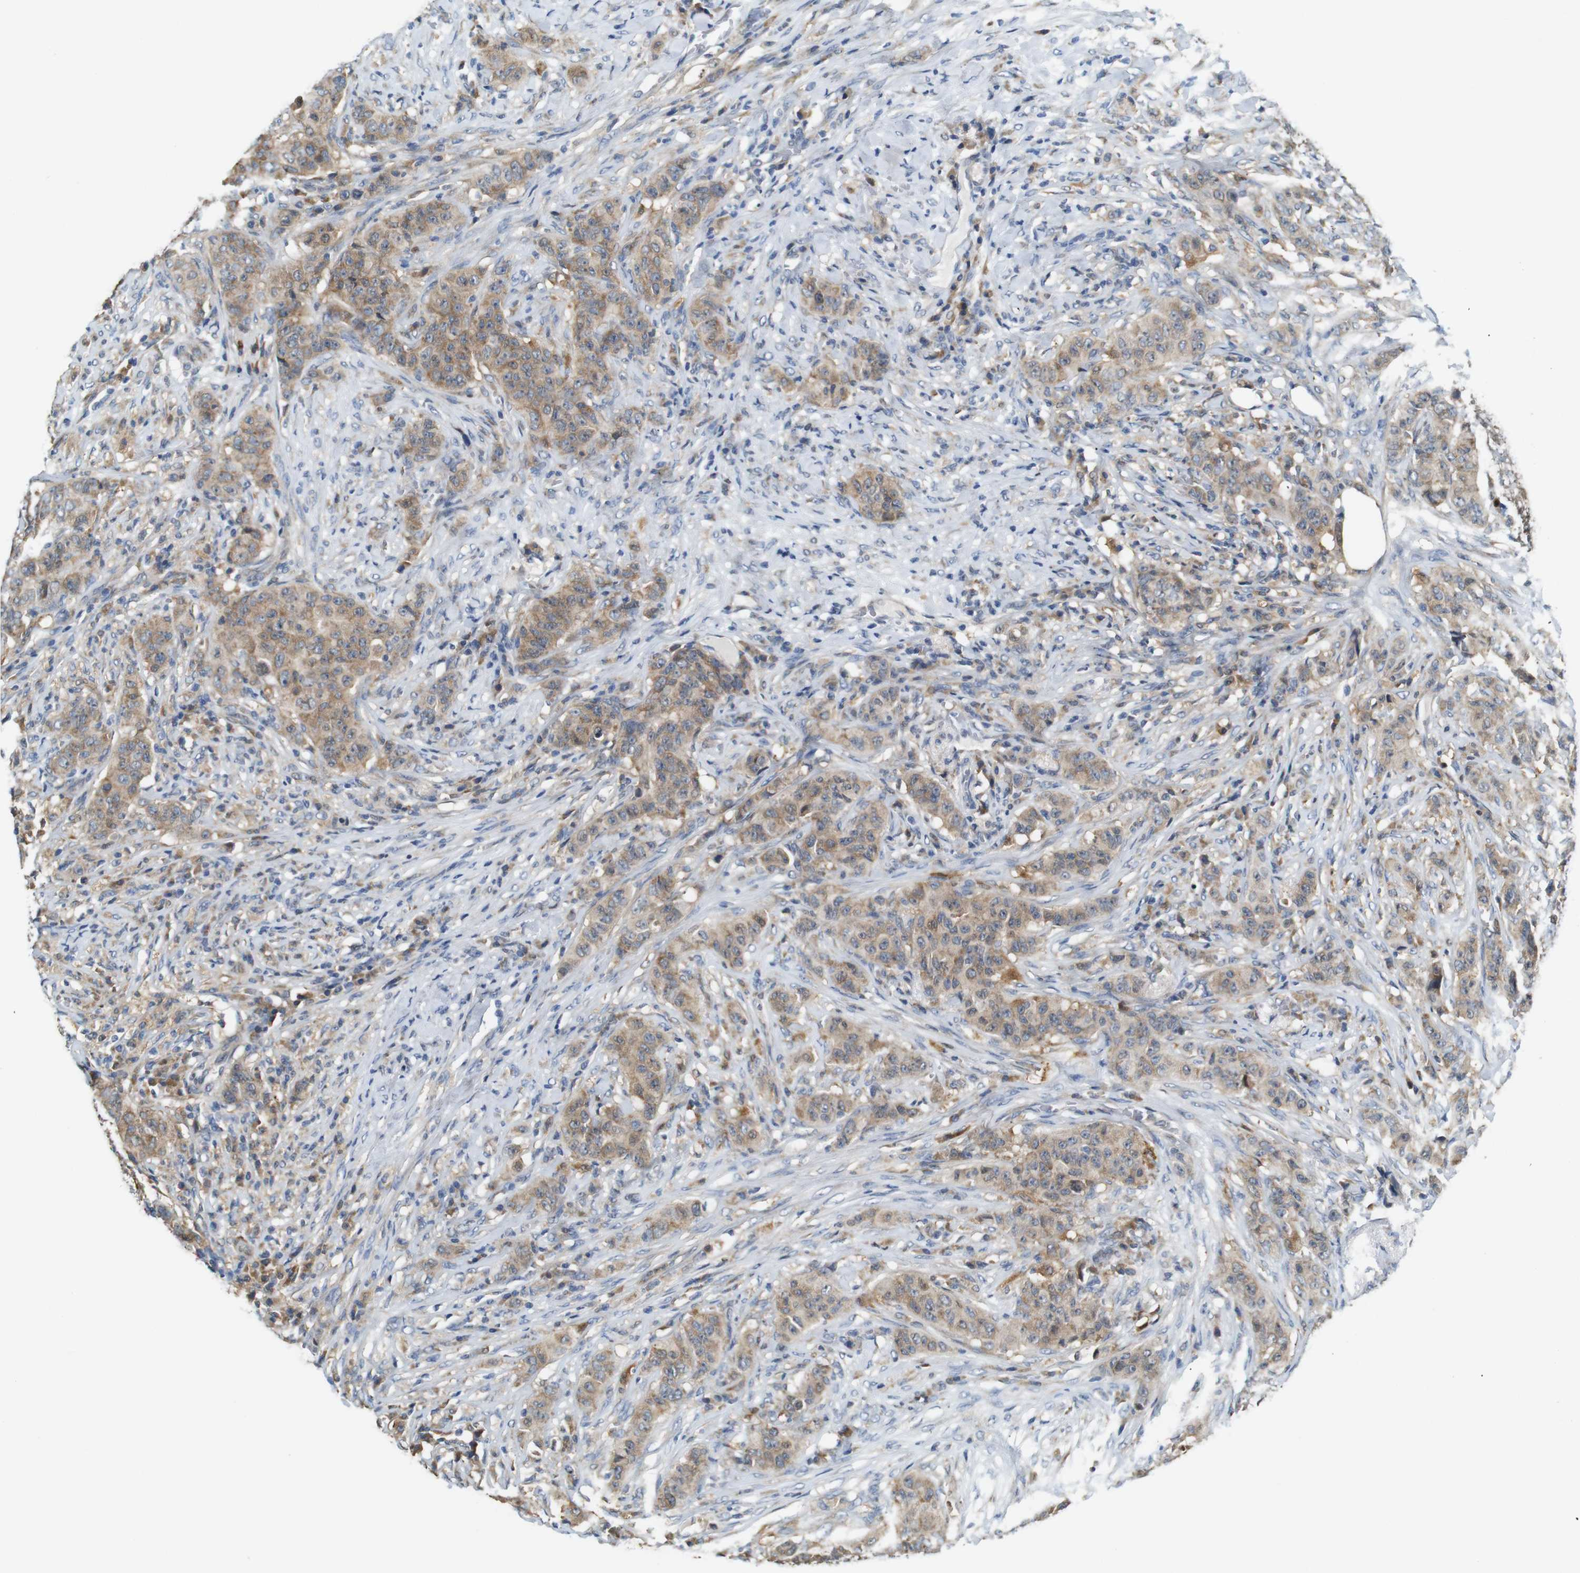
{"staining": {"intensity": "moderate", "quantity": ">75%", "location": "cytoplasmic/membranous"}, "tissue": "breast cancer", "cell_type": "Tumor cells", "image_type": "cancer", "snomed": [{"axis": "morphology", "description": "Normal tissue, NOS"}, {"axis": "morphology", "description": "Duct carcinoma"}, {"axis": "topography", "description": "Breast"}], "caption": "An image showing moderate cytoplasmic/membranous positivity in approximately >75% of tumor cells in breast cancer, as visualized by brown immunohistochemical staining.", "gene": "NEBL", "patient": {"sex": "female", "age": 40}}